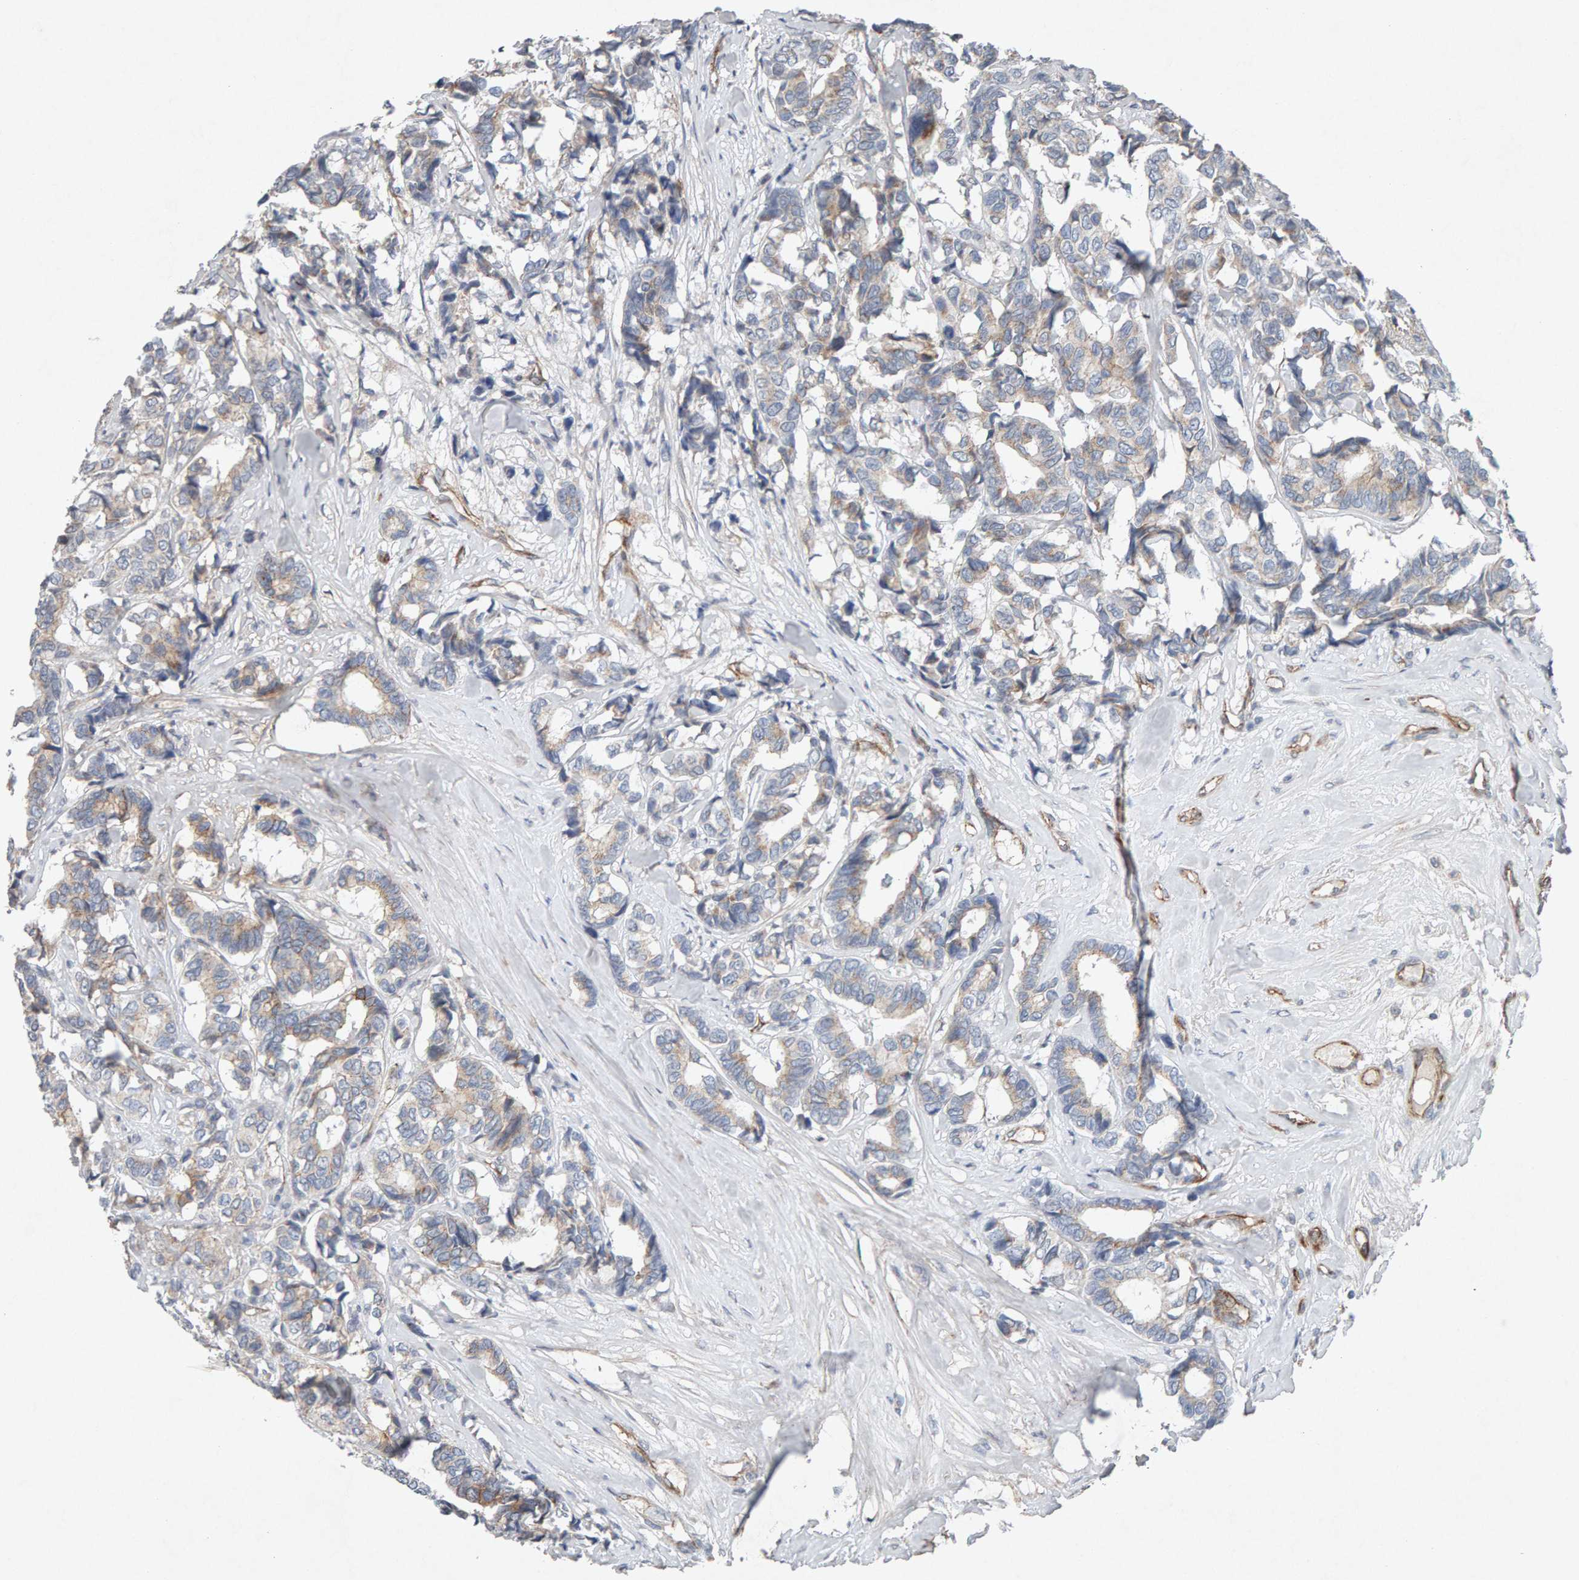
{"staining": {"intensity": "weak", "quantity": "25%-75%", "location": "cytoplasmic/membranous"}, "tissue": "breast cancer", "cell_type": "Tumor cells", "image_type": "cancer", "snomed": [{"axis": "morphology", "description": "Duct carcinoma"}, {"axis": "topography", "description": "Breast"}], "caption": "Immunohistochemical staining of breast cancer (intraductal carcinoma) demonstrates weak cytoplasmic/membranous protein positivity in approximately 25%-75% of tumor cells.", "gene": "PTPRM", "patient": {"sex": "female", "age": 87}}